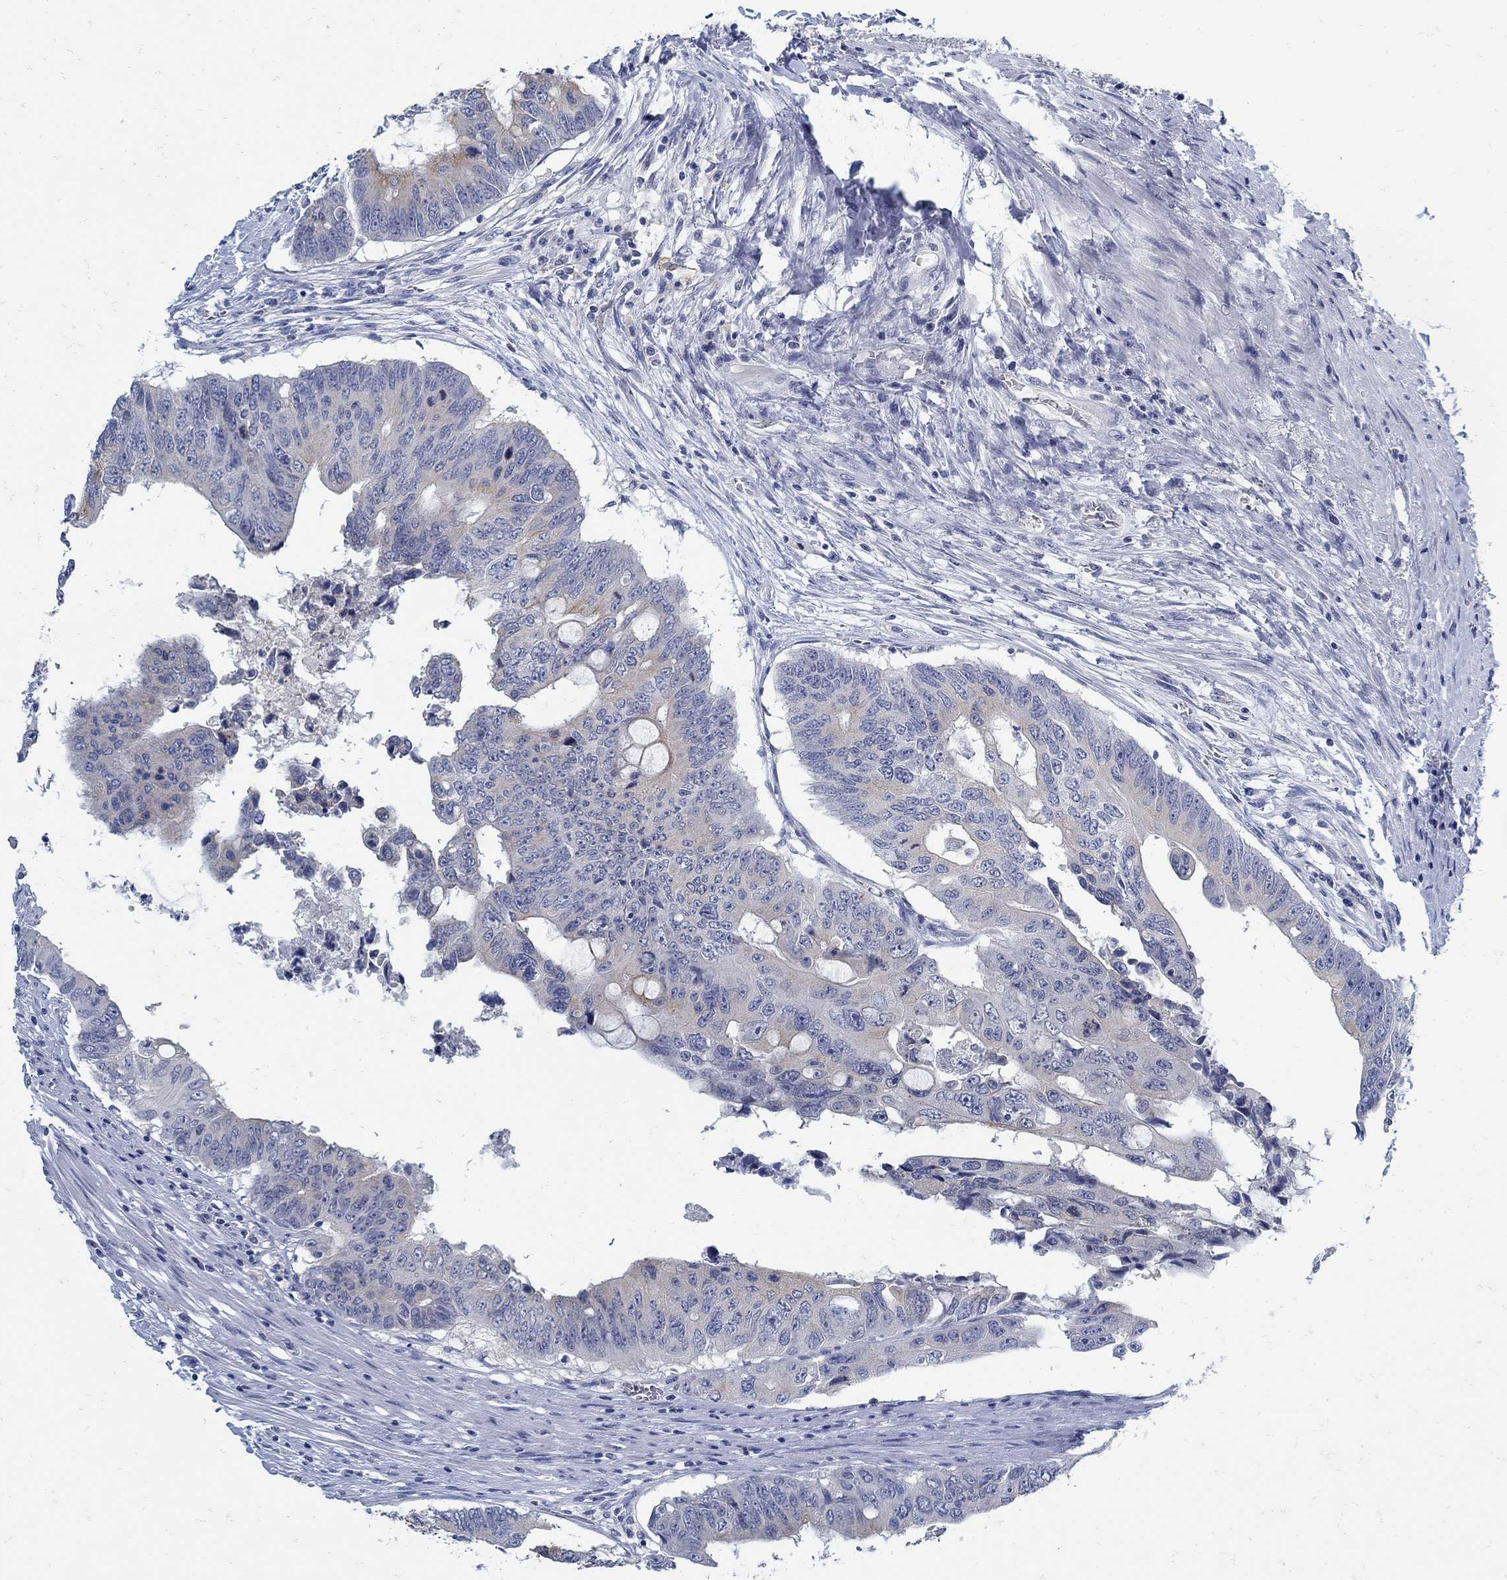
{"staining": {"intensity": "weak", "quantity": "<25%", "location": "cytoplasmic/membranous"}, "tissue": "colorectal cancer", "cell_type": "Tumor cells", "image_type": "cancer", "snomed": [{"axis": "morphology", "description": "Adenocarcinoma, NOS"}, {"axis": "topography", "description": "Rectum"}], "caption": "Tumor cells show no significant positivity in adenocarcinoma (colorectal).", "gene": "ZFAND4", "patient": {"sex": "male", "age": 59}}